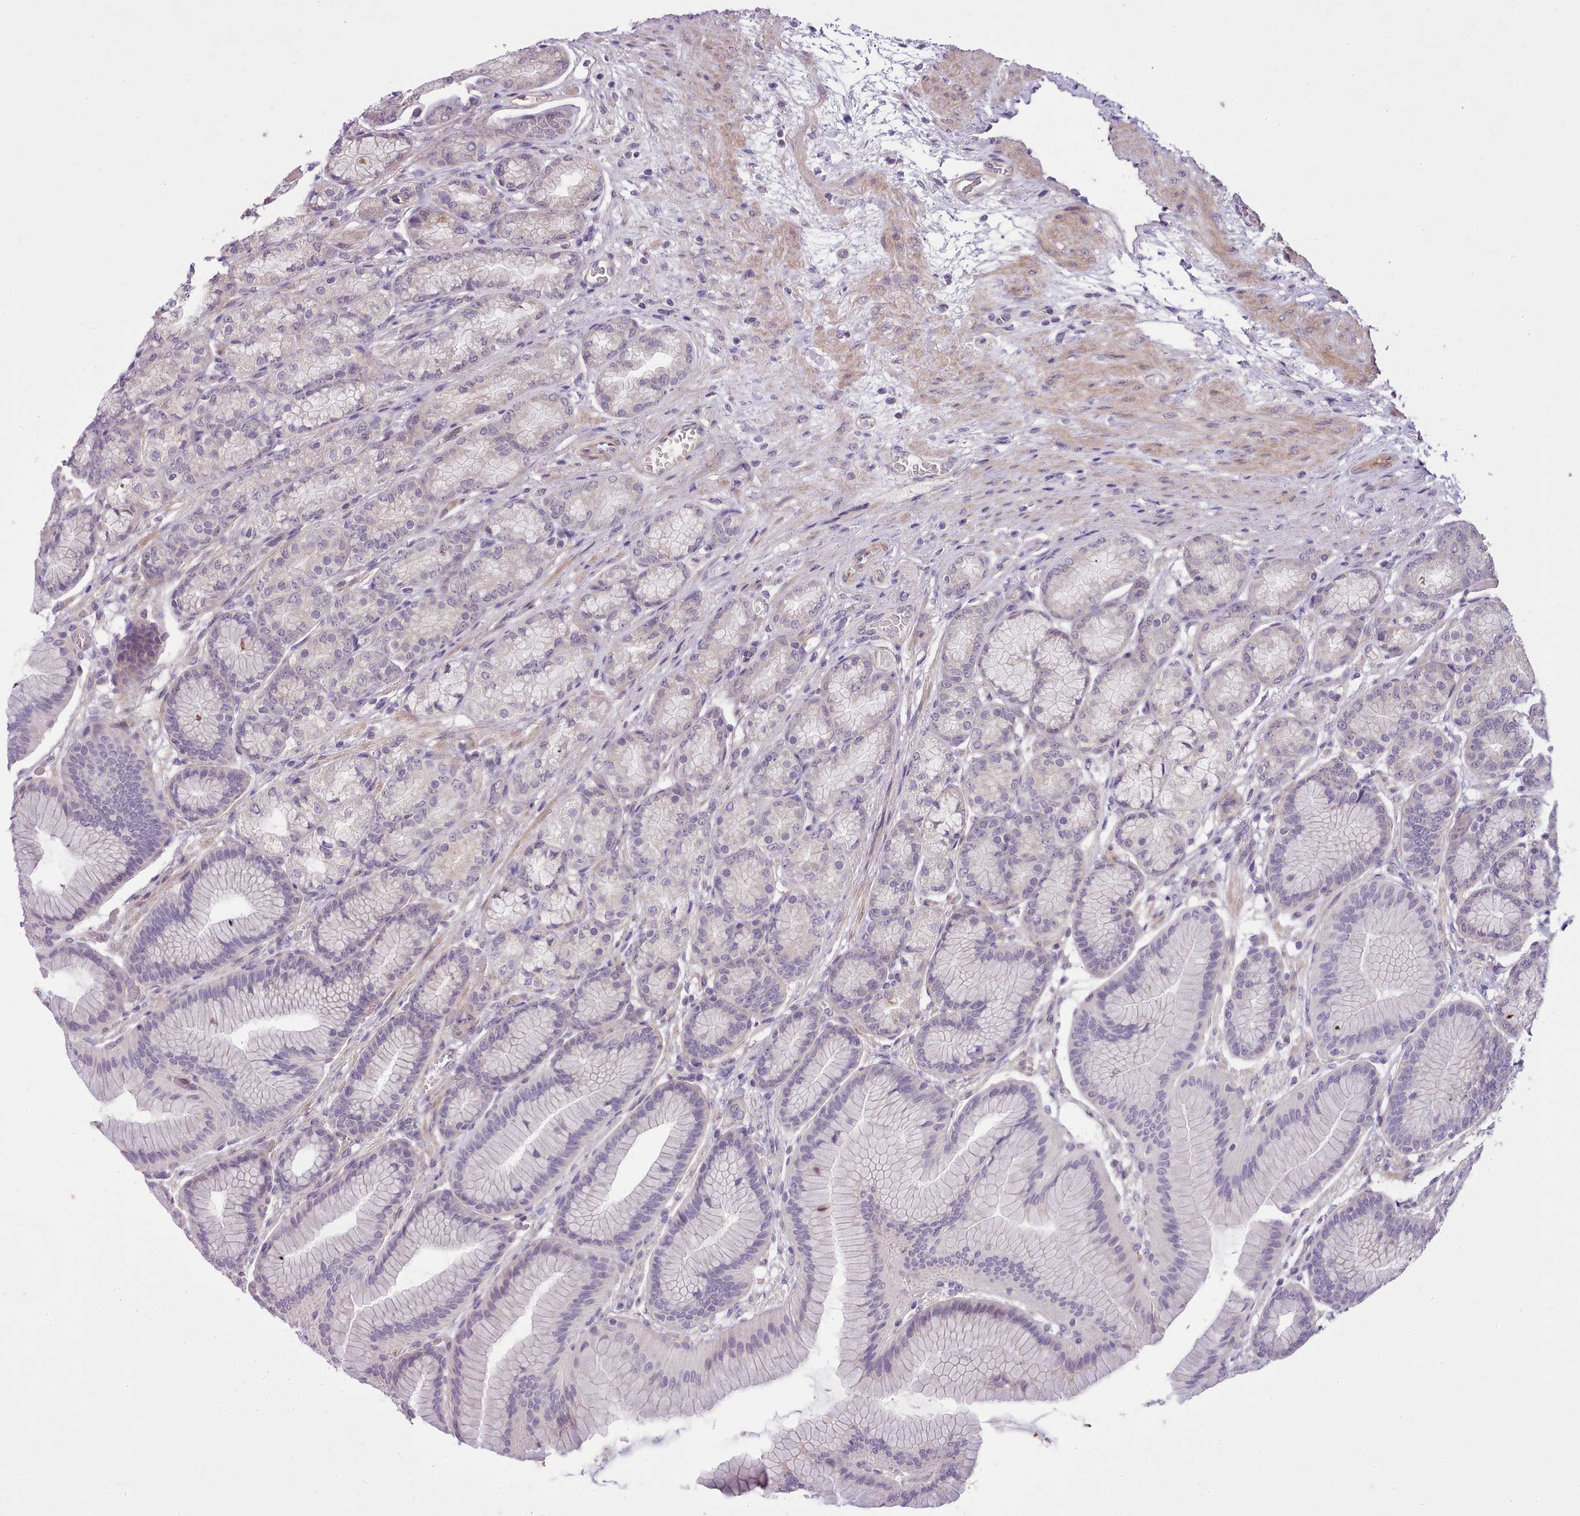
{"staining": {"intensity": "negative", "quantity": "none", "location": "none"}, "tissue": "stomach", "cell_type": "Glandular cells", "image_type": "normal", "snomed": [{"axis": "morphology", "description": "Normal tissue, NOS"}, {"axis": "morphology", "description": "Adenocarcinoma, NOS"}, {"axis": "morphology", "description": "Adenocarcinoma, High grade"}, {"axis": "topography", "description": "Stomach, upper"}, {"axis": "topography", "description": "Stomach"}], "caption": "Immunohistochemistry photomicrograph of normal stomach: stomach stained with DAB demonstrates no significant protein staining in glandular cells. Nuclei are stained in blue.", "gene": "SETX", "patient": {"sex": "female", "age": 65}}